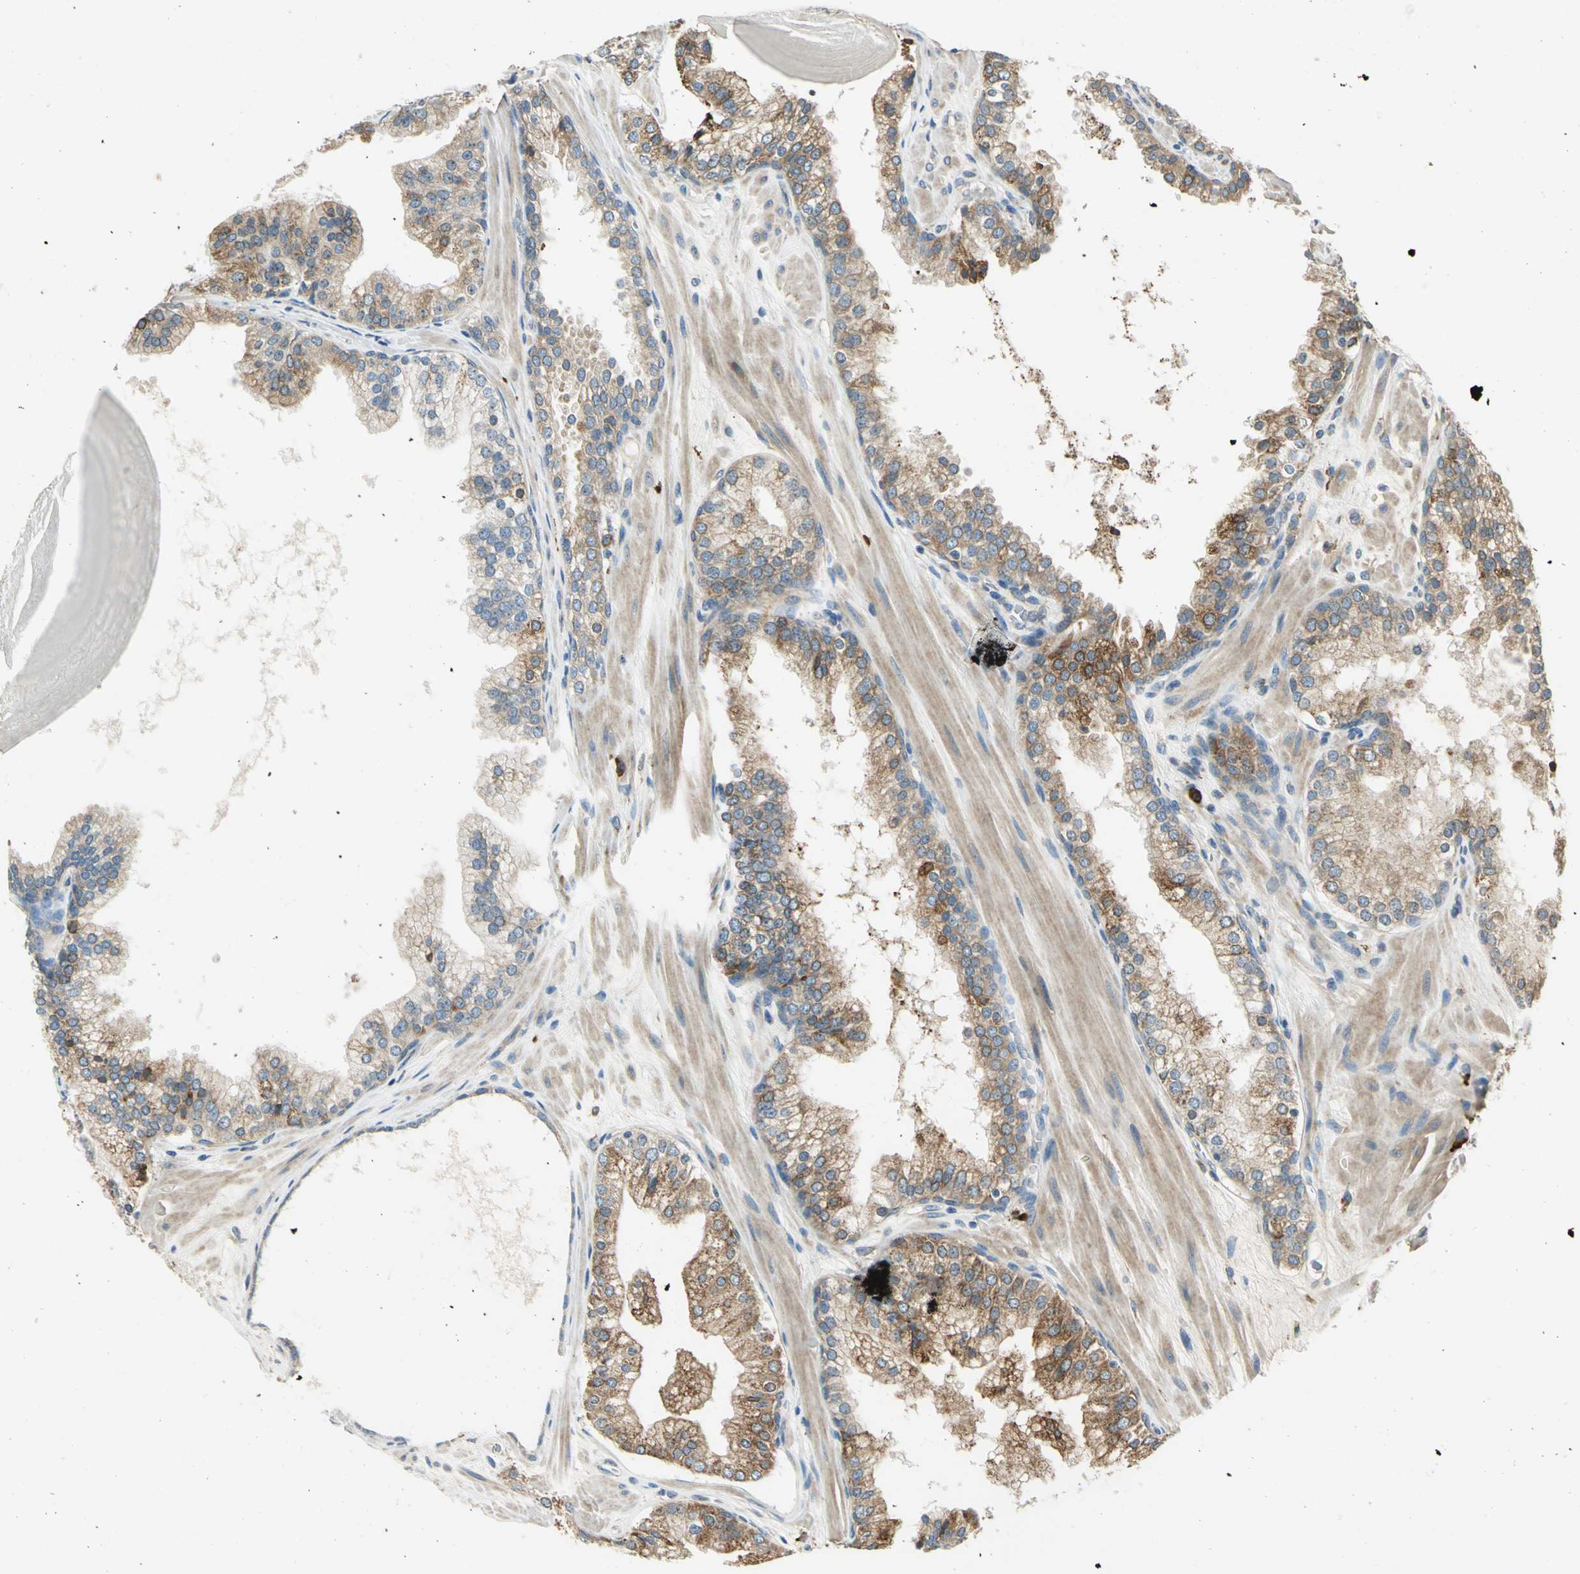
{"staining": {"intensity": "moderate", "quantity": ">75%", "location": "cytoplasmic/membranous"}, "tissue": "prostate cancer", "cell_type": "Tumor cells", "image_type": "cancer", "snomed": [{"axis": "morphology", "description": "Adenocarcinoma, High grade"}, {"axis": "topography", "description": "Prostate"}], "caption": "A brown stain highlights moderate cytoplasmic/membranous expression of a protein in prostate high-grade adenocarcinoma tumor cells.", "gene": "PDIA4", "patient": {"sex": "male", "age": 68}}